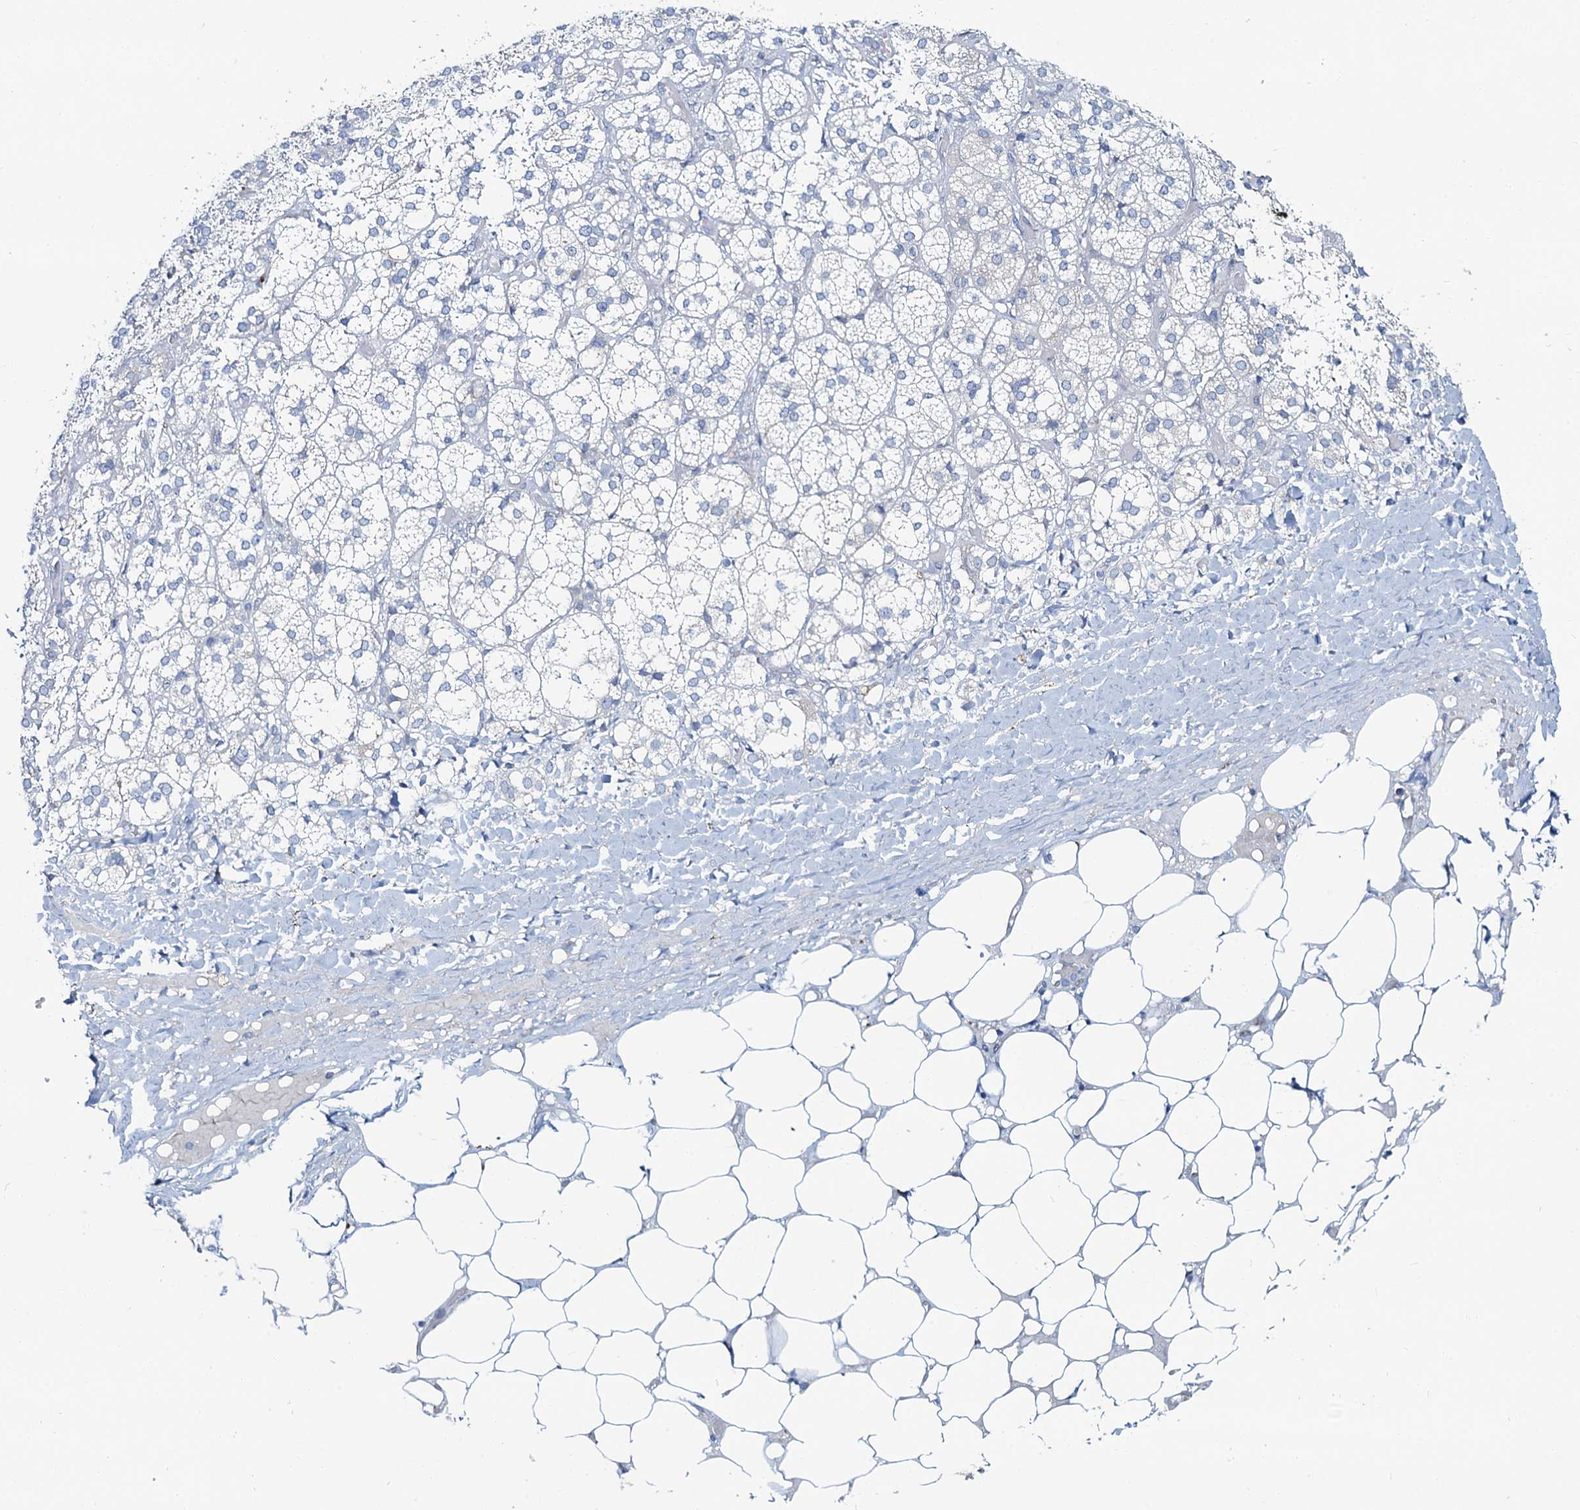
{"staining": {"intensity": "negative", "quantity": "none", "location": "none"}, "tissue": "adrenal gland", "cell_type": "Glandular cells", "image_type": "normal", "snomed": [{"axis": "morphology", "description": "Normal tissue, NOS"}, {"axis": "topography", "description": "Adrenal gland"}], "caption": "IHC micrograph of unremarkable adrenal gland: adrenal gland stained with DAB (3,3'-diaminobenzidine) reveals no significant protein positivity in glandular cells. (DAB (3,3'-diaminobenzidine) immunohistochemistry visualized using brightfield microscopy, high magnification).", "gene": "ASTE1", "patient": {"sex": "female", "age": 61}}